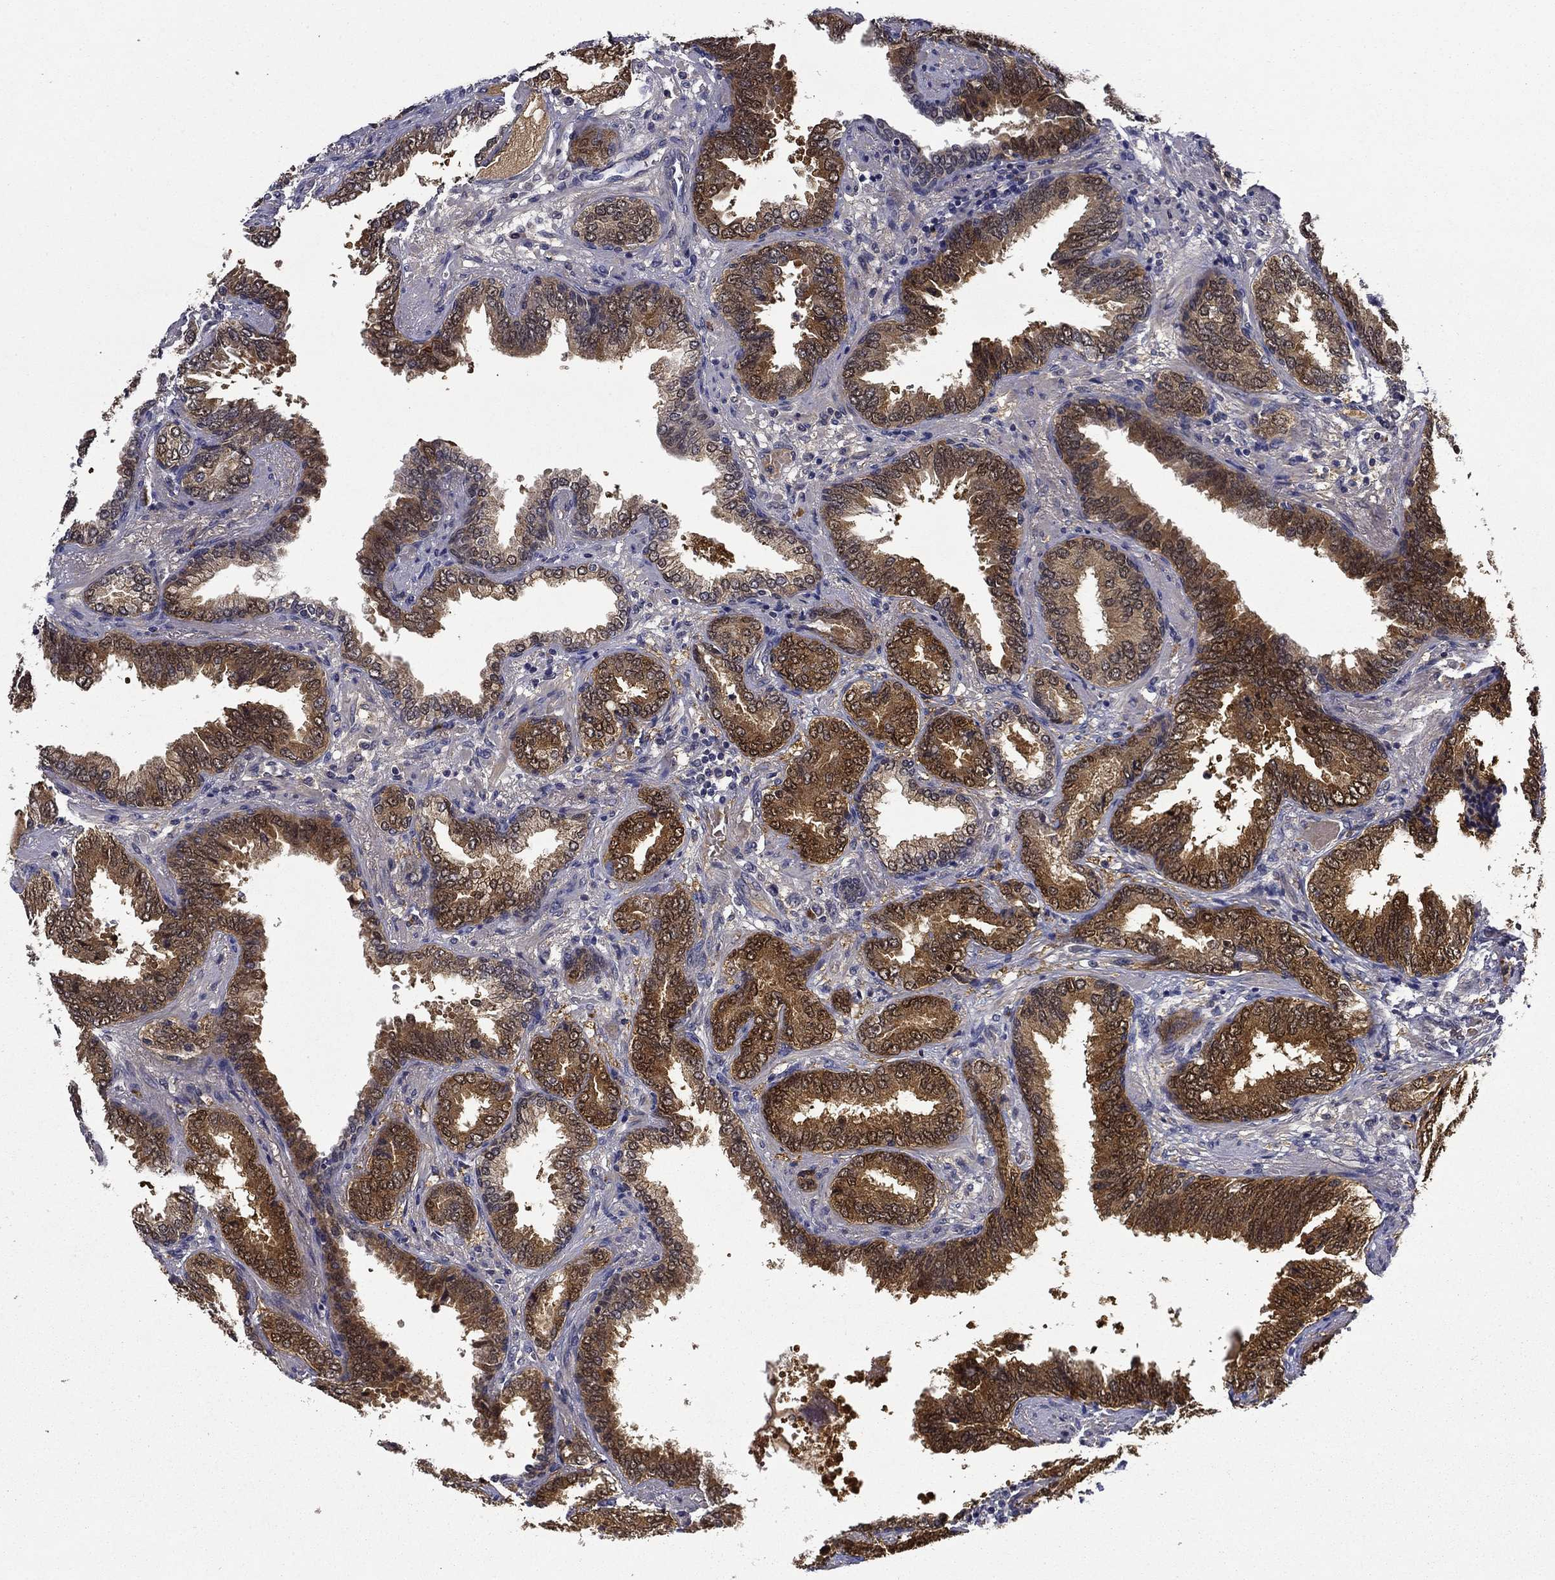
{"staining": {"intensity": "strong", "quantity": ">75%", "location": "cytoplasmic/membranous"}, "tissue": "prostate cancer", "cell_type": "Tumor cells", "image_type": "cancer", "snomed": [{"axis": "morphology", "description": "Adenocarcinoma, Low grade"}, {"axis": "topography", "description": "Prostate"}], "caption": "Adenocarcinoma (low-grade) (prostate) stained with IHC shows strong cytoplasmic/membranous positivity in approximately >75% of tumor cells.", "gene": "DDTL", "patient": {"sex": "male", "age": 68}}